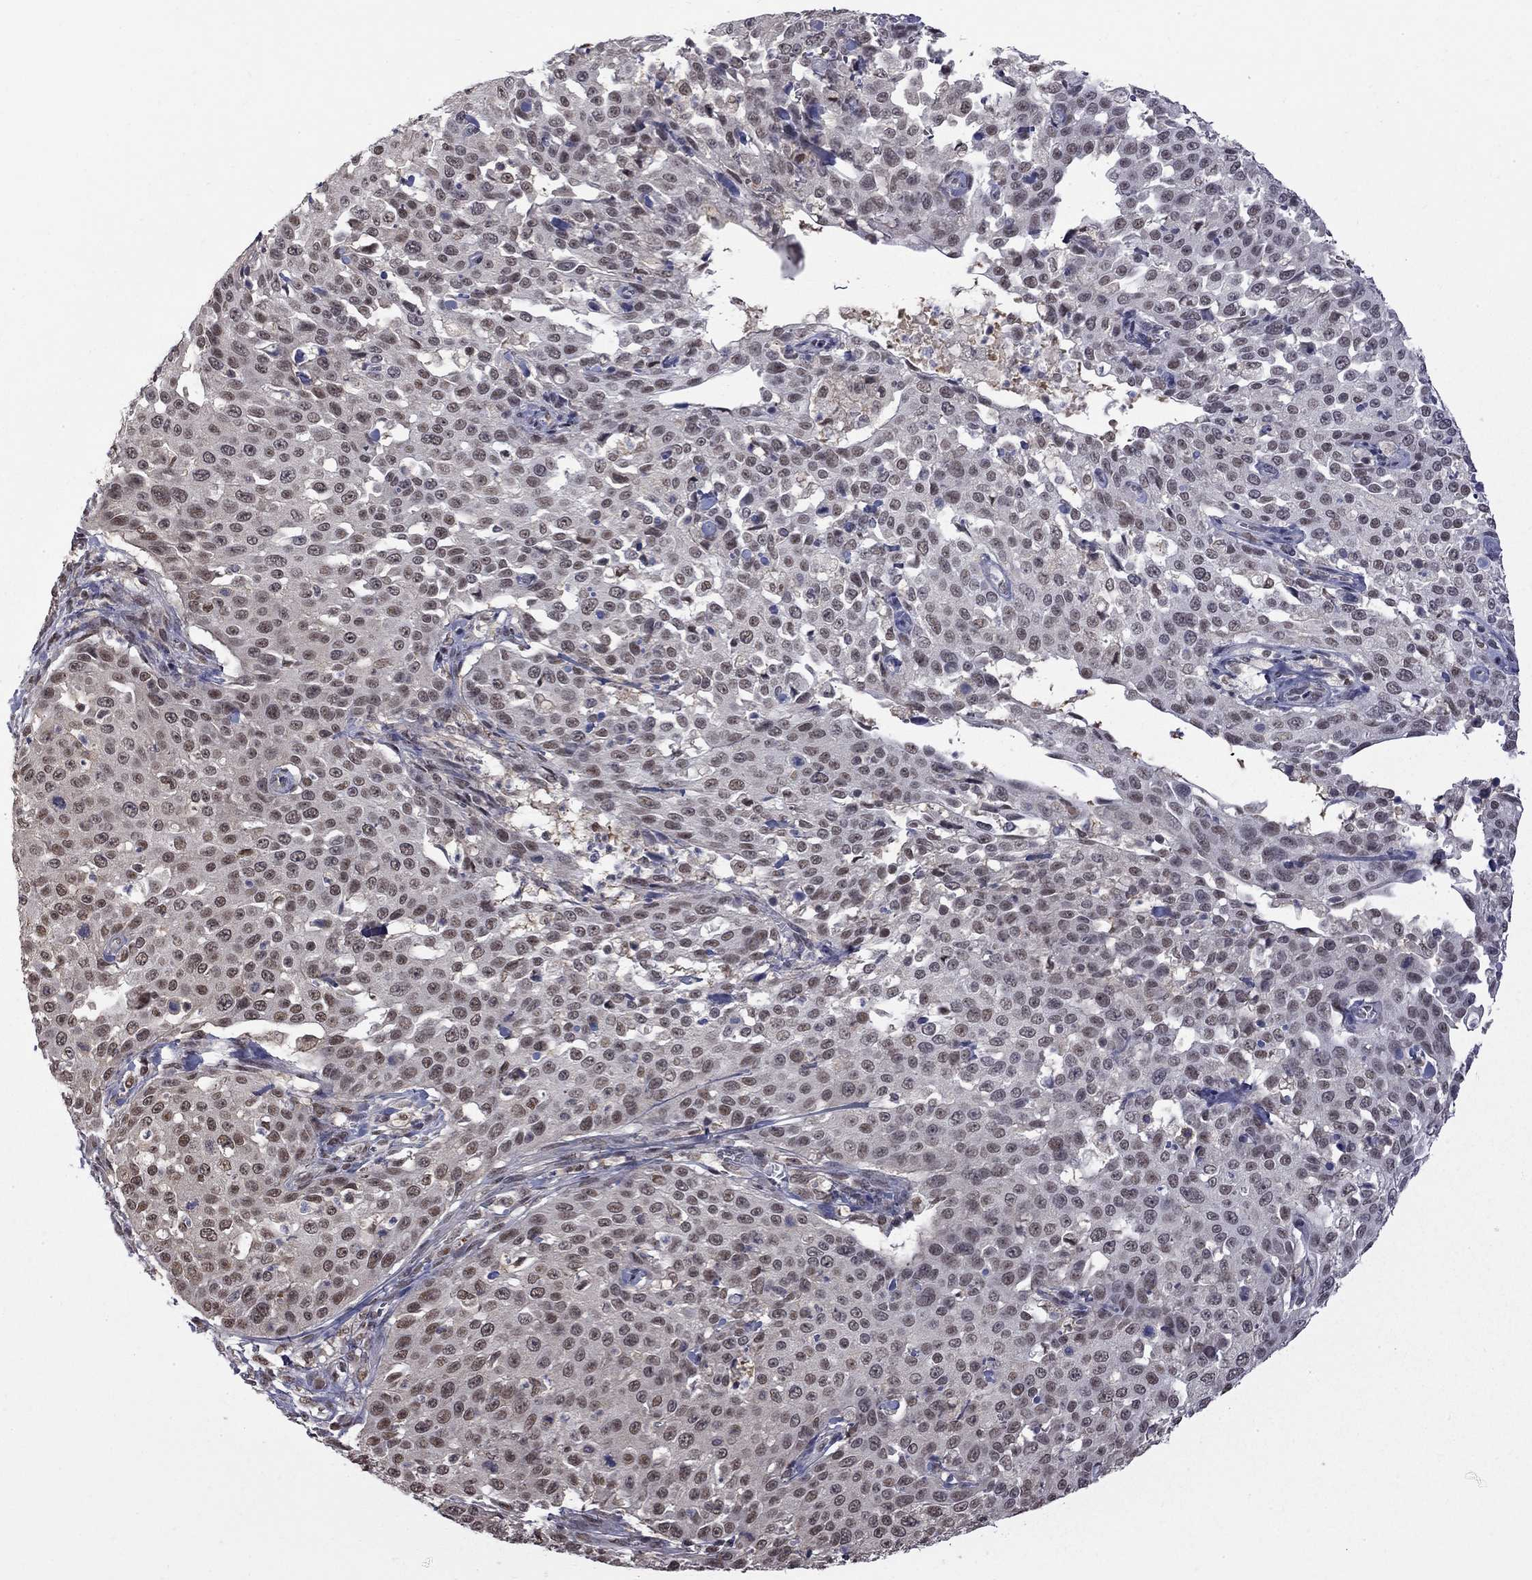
{"staining": {"intensity": "weak", "quantity": "25%-75%", "location": "nuclear"}, "tissue": "cervical cancer", "cell_type": "Tumor cells", "image_type": "cancer", "snomed": [{"axis": "morphology", "description": "Squamous cell carcinoma, NOS"}, {"axis": "topography", "description": "Cervix"}], "caption": "A high-resolution micrograph shows immunohistochemistry staining of cervical squamous cell carcinoma, which displays weak nuclear staining in about 25%-75% of tumor cells. (DAB = brown stain, brightfield microscopy at high magnification).", "gene": "RFWD3", "patient": {"sex": "female", "age": 26}}